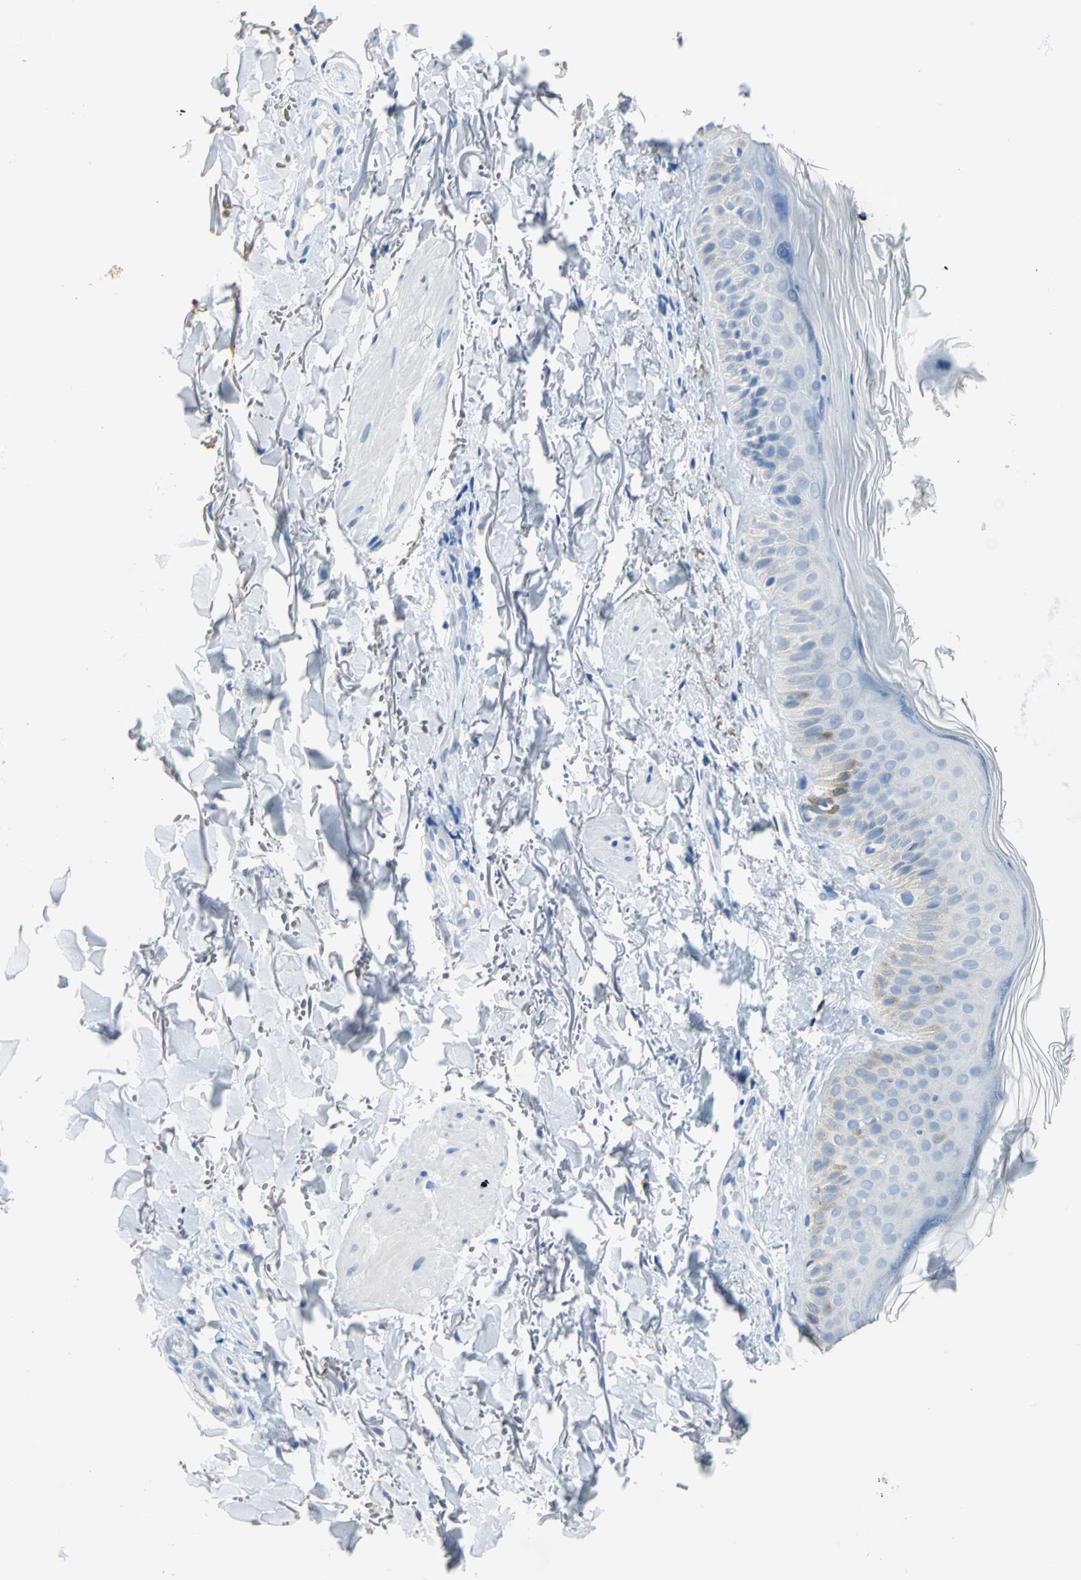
{"staining": {"intensity": "negative", "quantity": "none", "location": "none"}, "tissue": "skin", "cell_type": "Fibroblasts", "image_type": "normal", "snomed": [{"axis": "morphology", "description": "Normal tissue, NOS"}, {"axis": "topography", "description": "Skin"}], "caption": "High magnification brightfield microscopy of normal skin stained with DAB (brown) and counterstained with hematoxylin (blue): fibroblasts show no significant expression. Brightfield microscopy of immunohistochemistry (IHC) stained with DAB (3,3'-diaminobenzidine) (brown) and hematoxylin (blue), captured at high magnification.", "gene": "PKLR", "patient": {"sex": "male", "age": 71}}